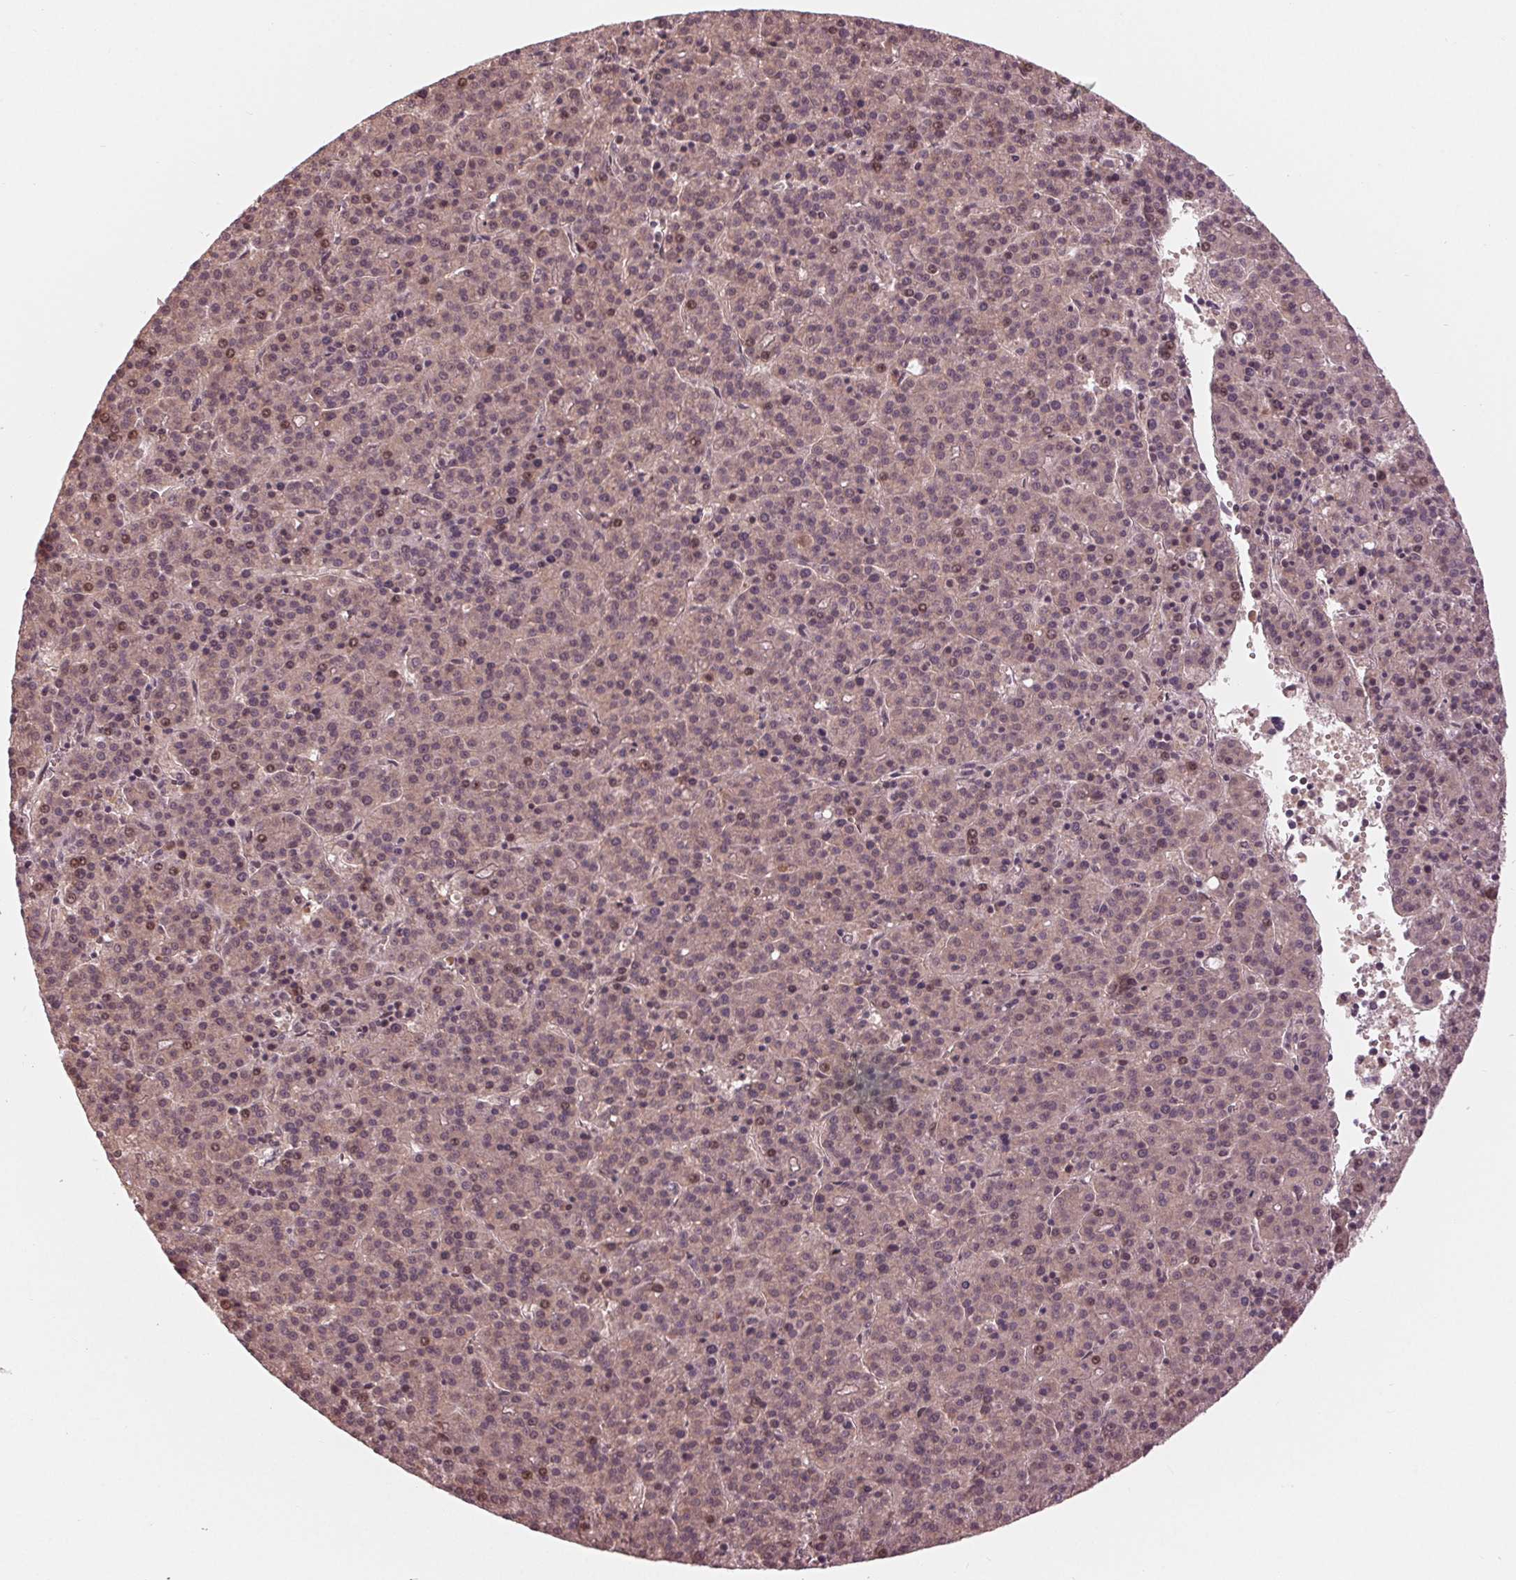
{"staining": {"intensity": "weak", "quantity": ">75%", "location": "cytoplasmic/membranous,nuclear"}, "tissue": "liver cancer", "cell_type": "Tumor cells", "image_type": "cancer", "snomed": [{"axis": "morphology", "description": "Carcinoma, Hepatocellular, NOS"}, {"axis": "topography", "description": "Liver"}], "caption": "DAB (3,3'-diaminobenzidine) immunohistochemical staining of human liver cancer (hepatocellular carcinoma) displays weak cytoplasmic/membranous and nuclear protein staining in about >75% of tumor cells.", "gene": "ZNF471", "patient": {"sex": "female", "age": 58}}